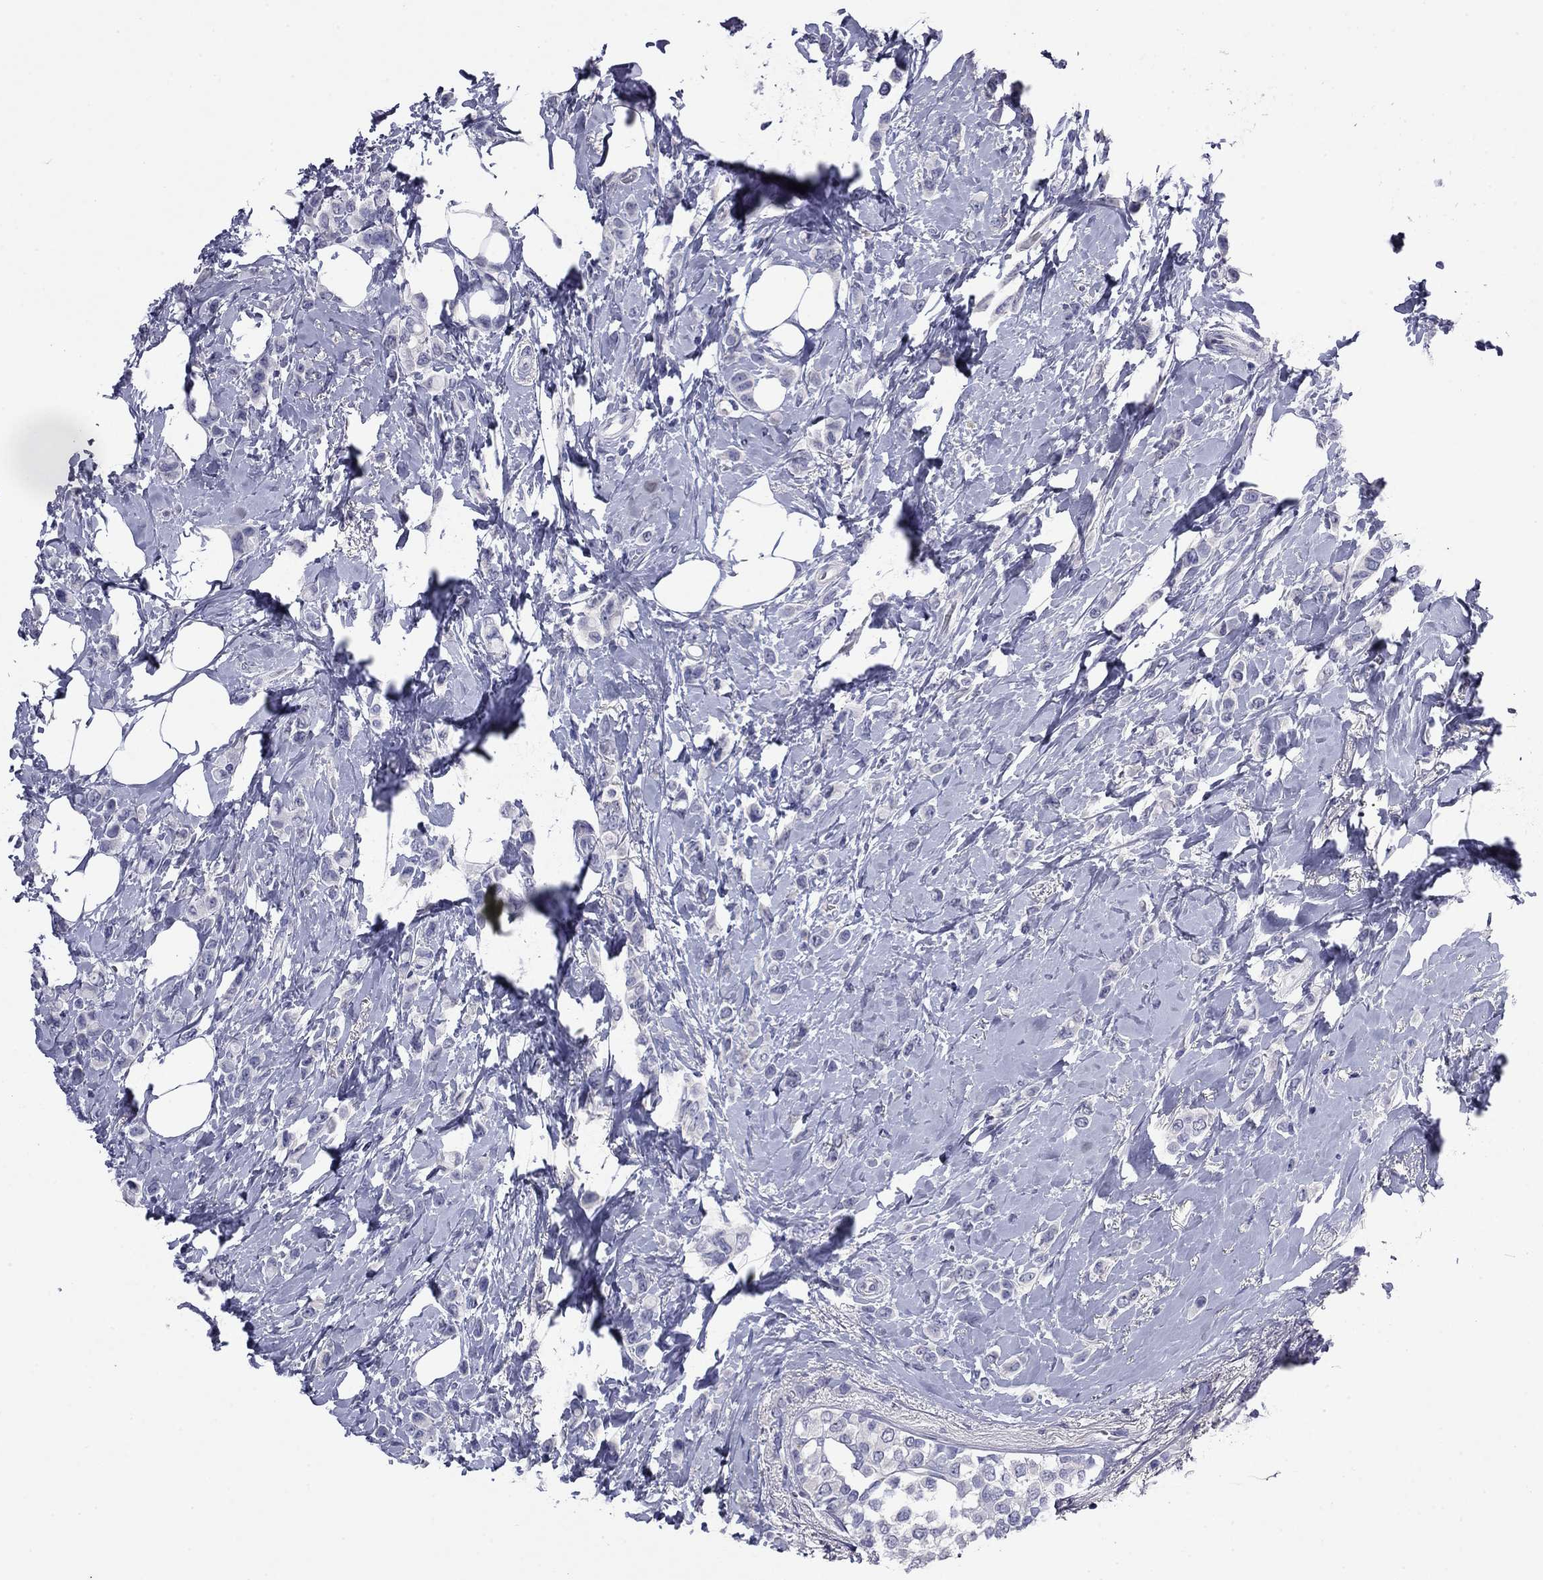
{"staining": {"intensity": "negative", "quantity": "none", "location": "none"}, "tissue": "breast cancer", "cell_type": "Tumor cells", "image_type": "cancer", "snomed": [{"axis": "morphology", "description": "Lobular carcinoma"}, {"axis": "topography", "description": "Breast"}], "caption": "This is a image of immunohistochemistry staining of breast lobular carcinoma, which shows no positivity in tumor cells.", "gene": "CFAP119", "patient": {"sex": "female", "age": 66}}